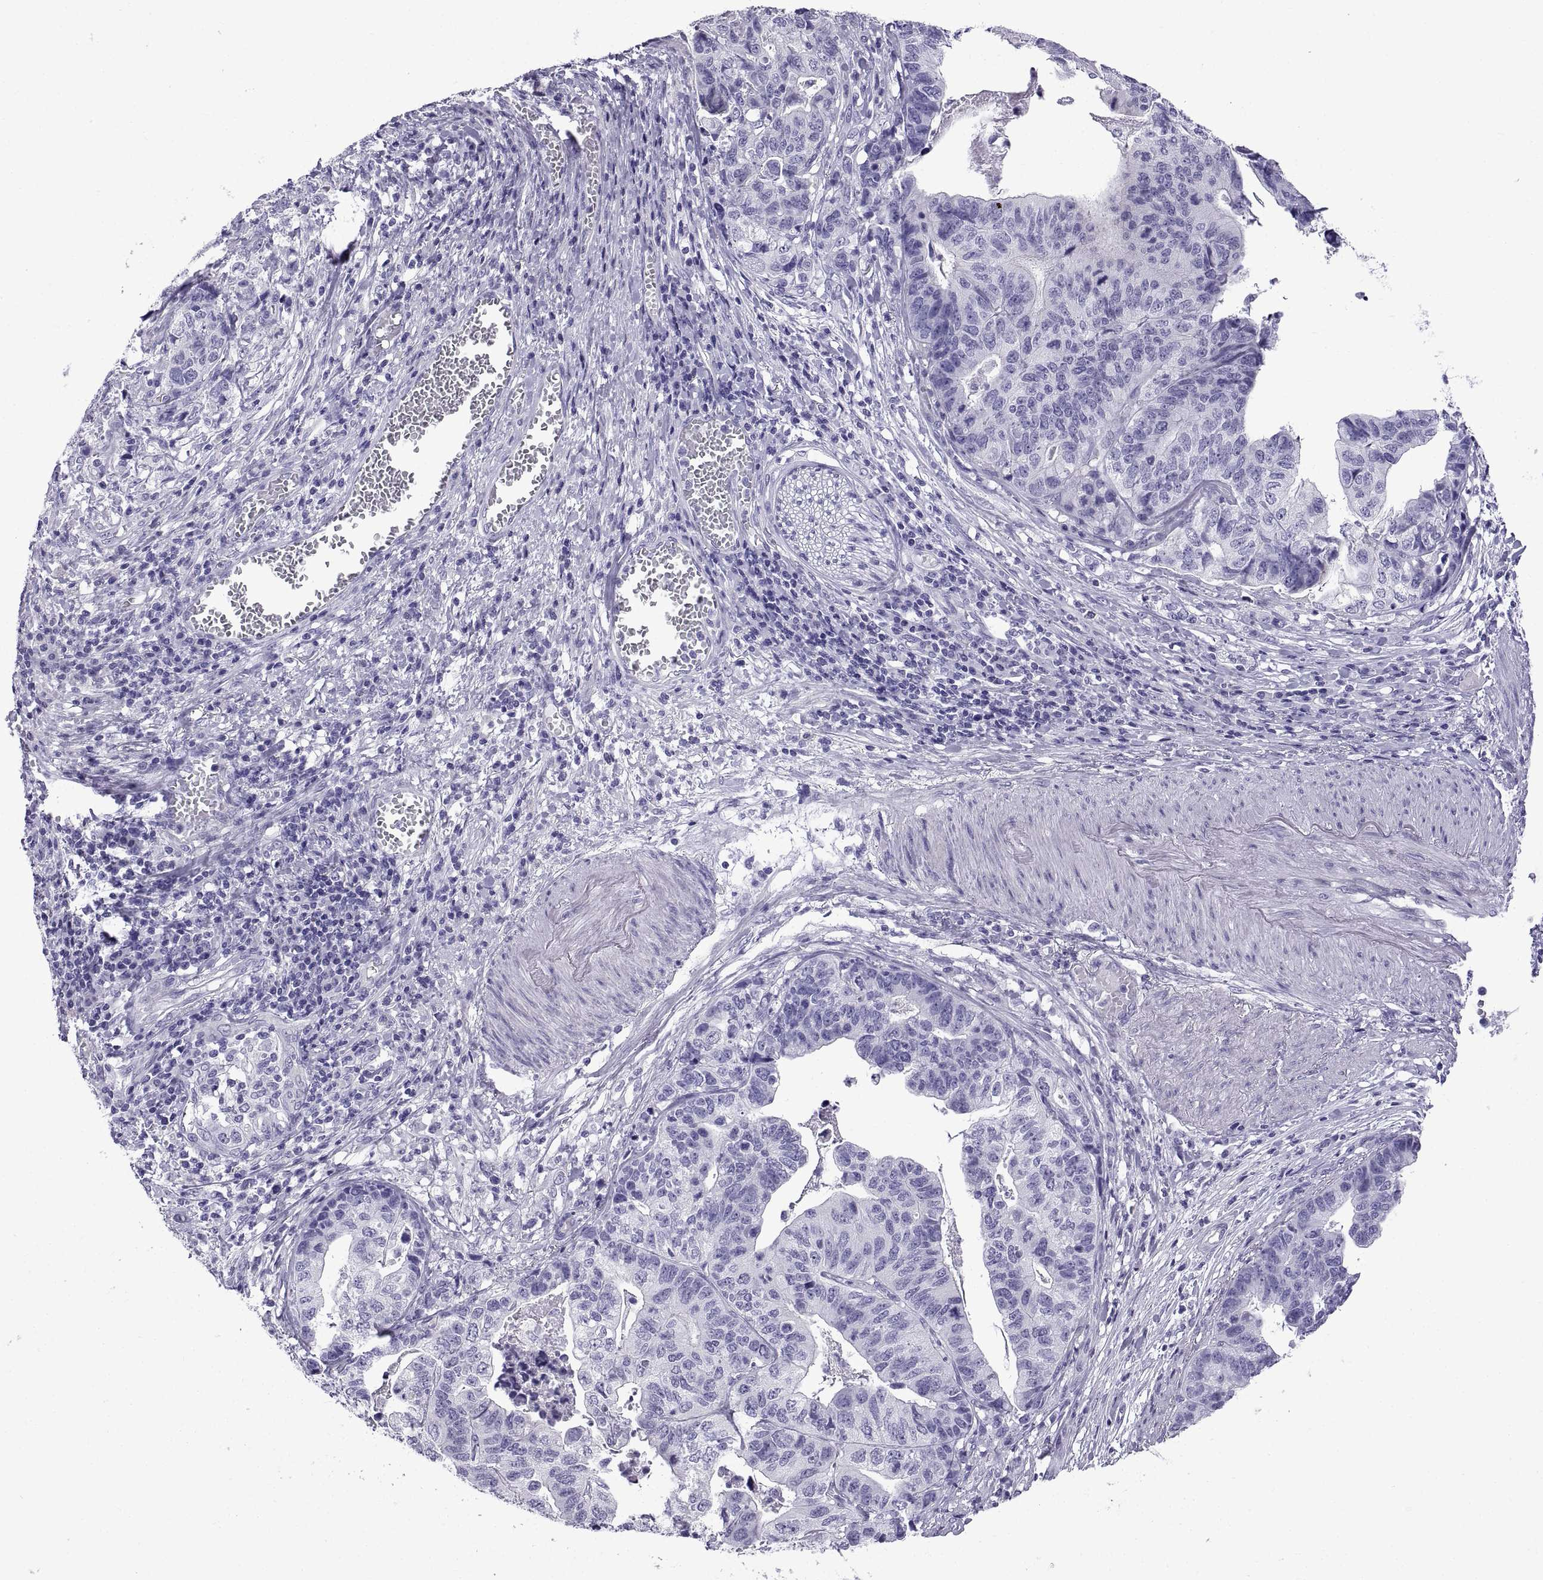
{"staining": {"intensity": "negative", "quantity": "none", "location": "none"}, "tissue": "stomach cancer", "cell_type": "Tumor cells", "image_type": "cancer", "snomed": [{"axis": "morphology", "description": "Adenocarcinoma, NOS"}, {"axis": "topography", "description": "Stomach, upper"}], "caption": "DAB (3,3'-diaminobenzidine) immunohistochemical staining of human adenocarcinoma (stomach) displays no significant positivity in tumor cells. (Stains: DAB (3,3'-diaminobenzidine) immunohistochemistry (IHC) with hematoxylin counter stain, Microscopy: brightfield microscopy at high magnification).", "gene": "SPDYE1", "patient": {"sex": "female", "age": 67}}